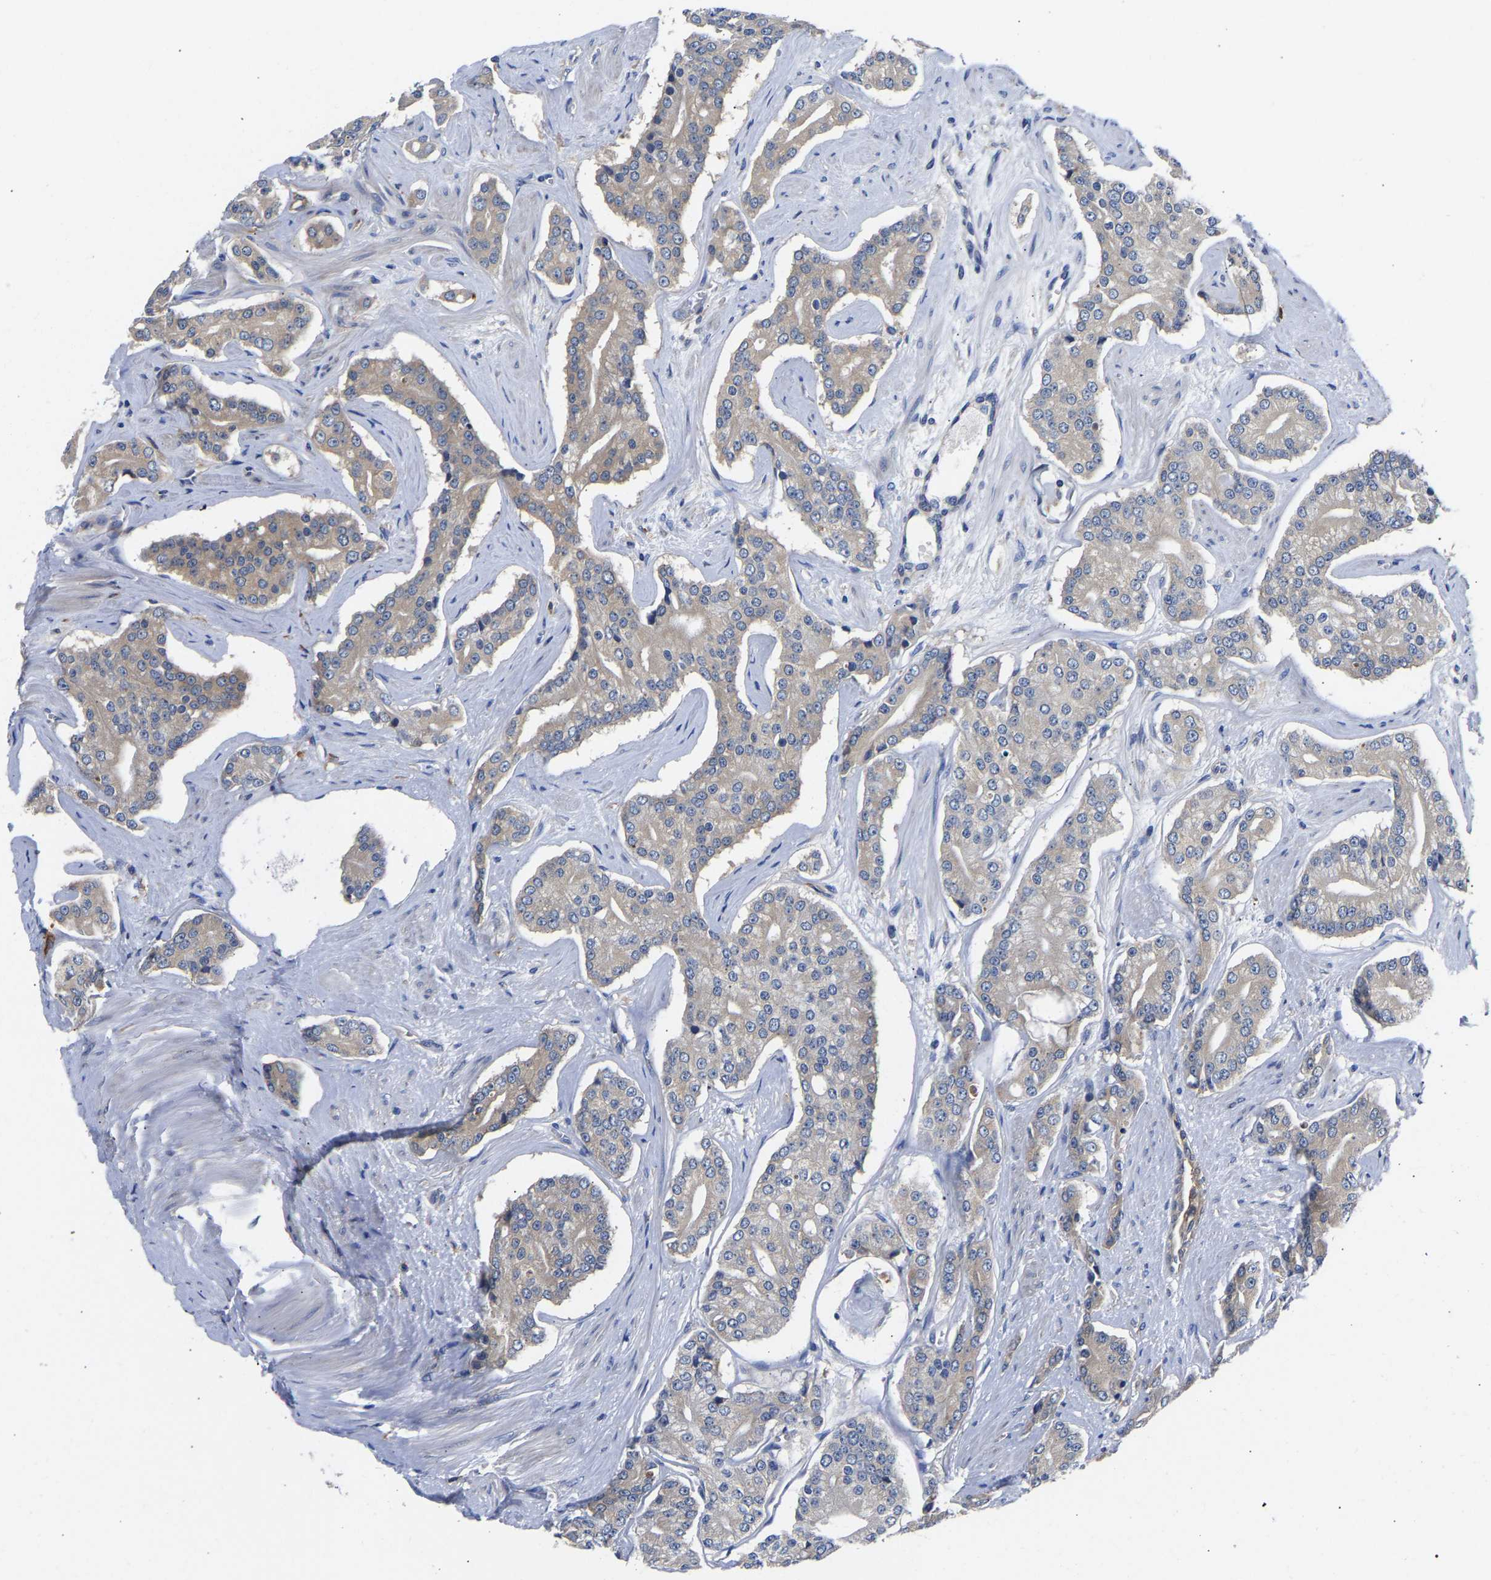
{"staining": {"intensity": "weak", "quantity": "<25%", "location": "cytoplasmic/membranous"}, "tissue": "prostate cancer", "cell_type": "Tumor cells", "image_type": "cancer", "snomed": [{"axis": "morphology", "description": "Adenocarcinoma, High grade"}, {"axis": "topography", "description": "Prostate"}], "caption": "IHC image of human prostate cancer stained for a protein (brown), which shows no positivity in tumor cells.", "gene": "CCDC6", "patient": {"sex": "male", "age": 71}}